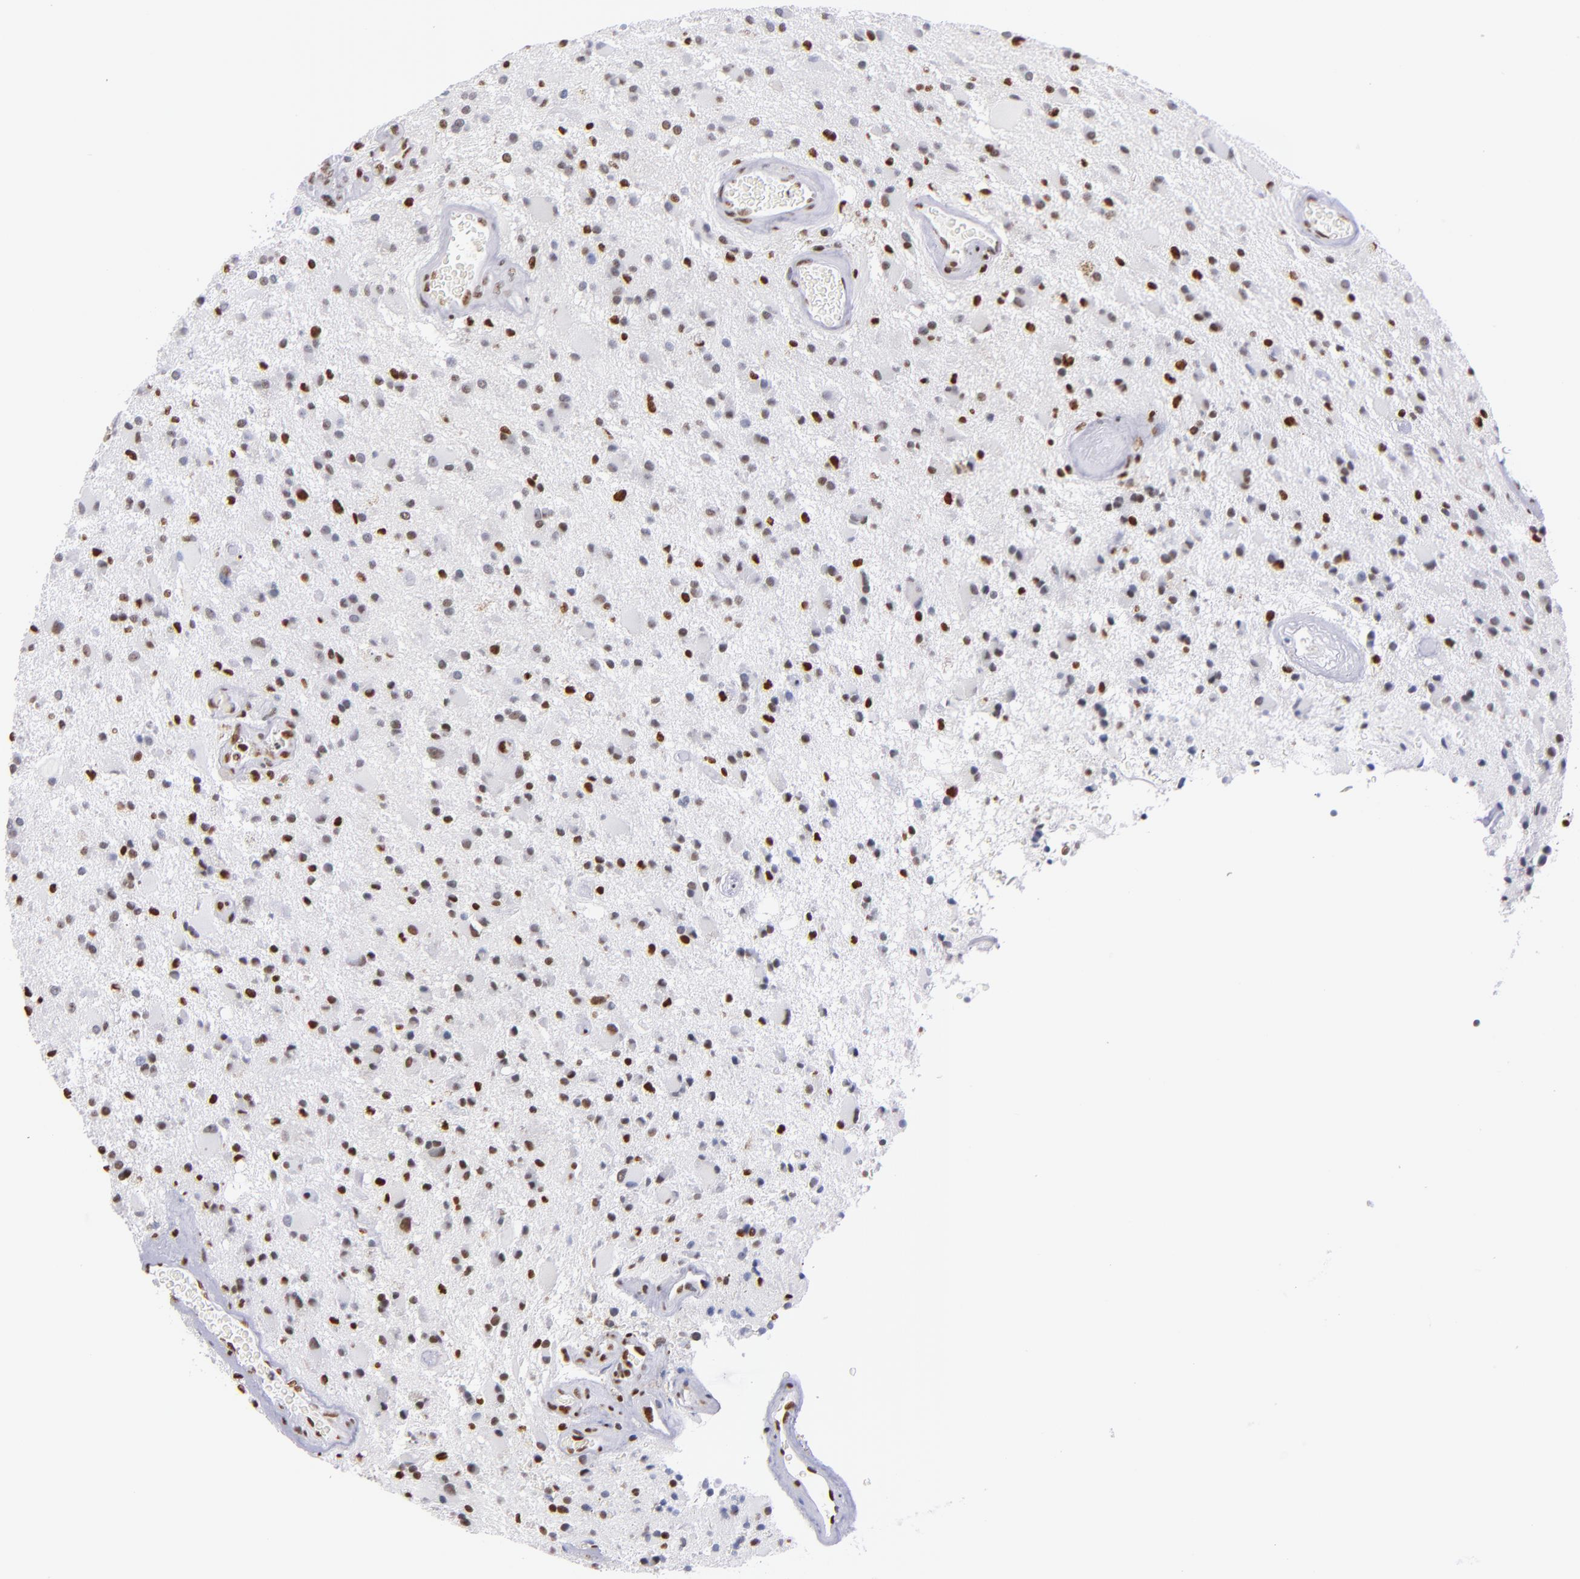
{"staining": {"intensity": "strong", "quantity": "25%-75%", "location": "nuclear"}, "tissue": "glioma", "cell_type": "Tumor cells", "image_type": "cancer", "snomed": [{"axis": "morphology", "description": "Glioma, malignant, Low grade"}, {"axis": "topography", "description": "Brain"}], "caption": "Glioma stained with a brown dye exhibits strong nuclear positive expression in about 25%-75% of tumor cells.", "gene": "IFI16", "patient": {"sex": "male", "age": 58}}